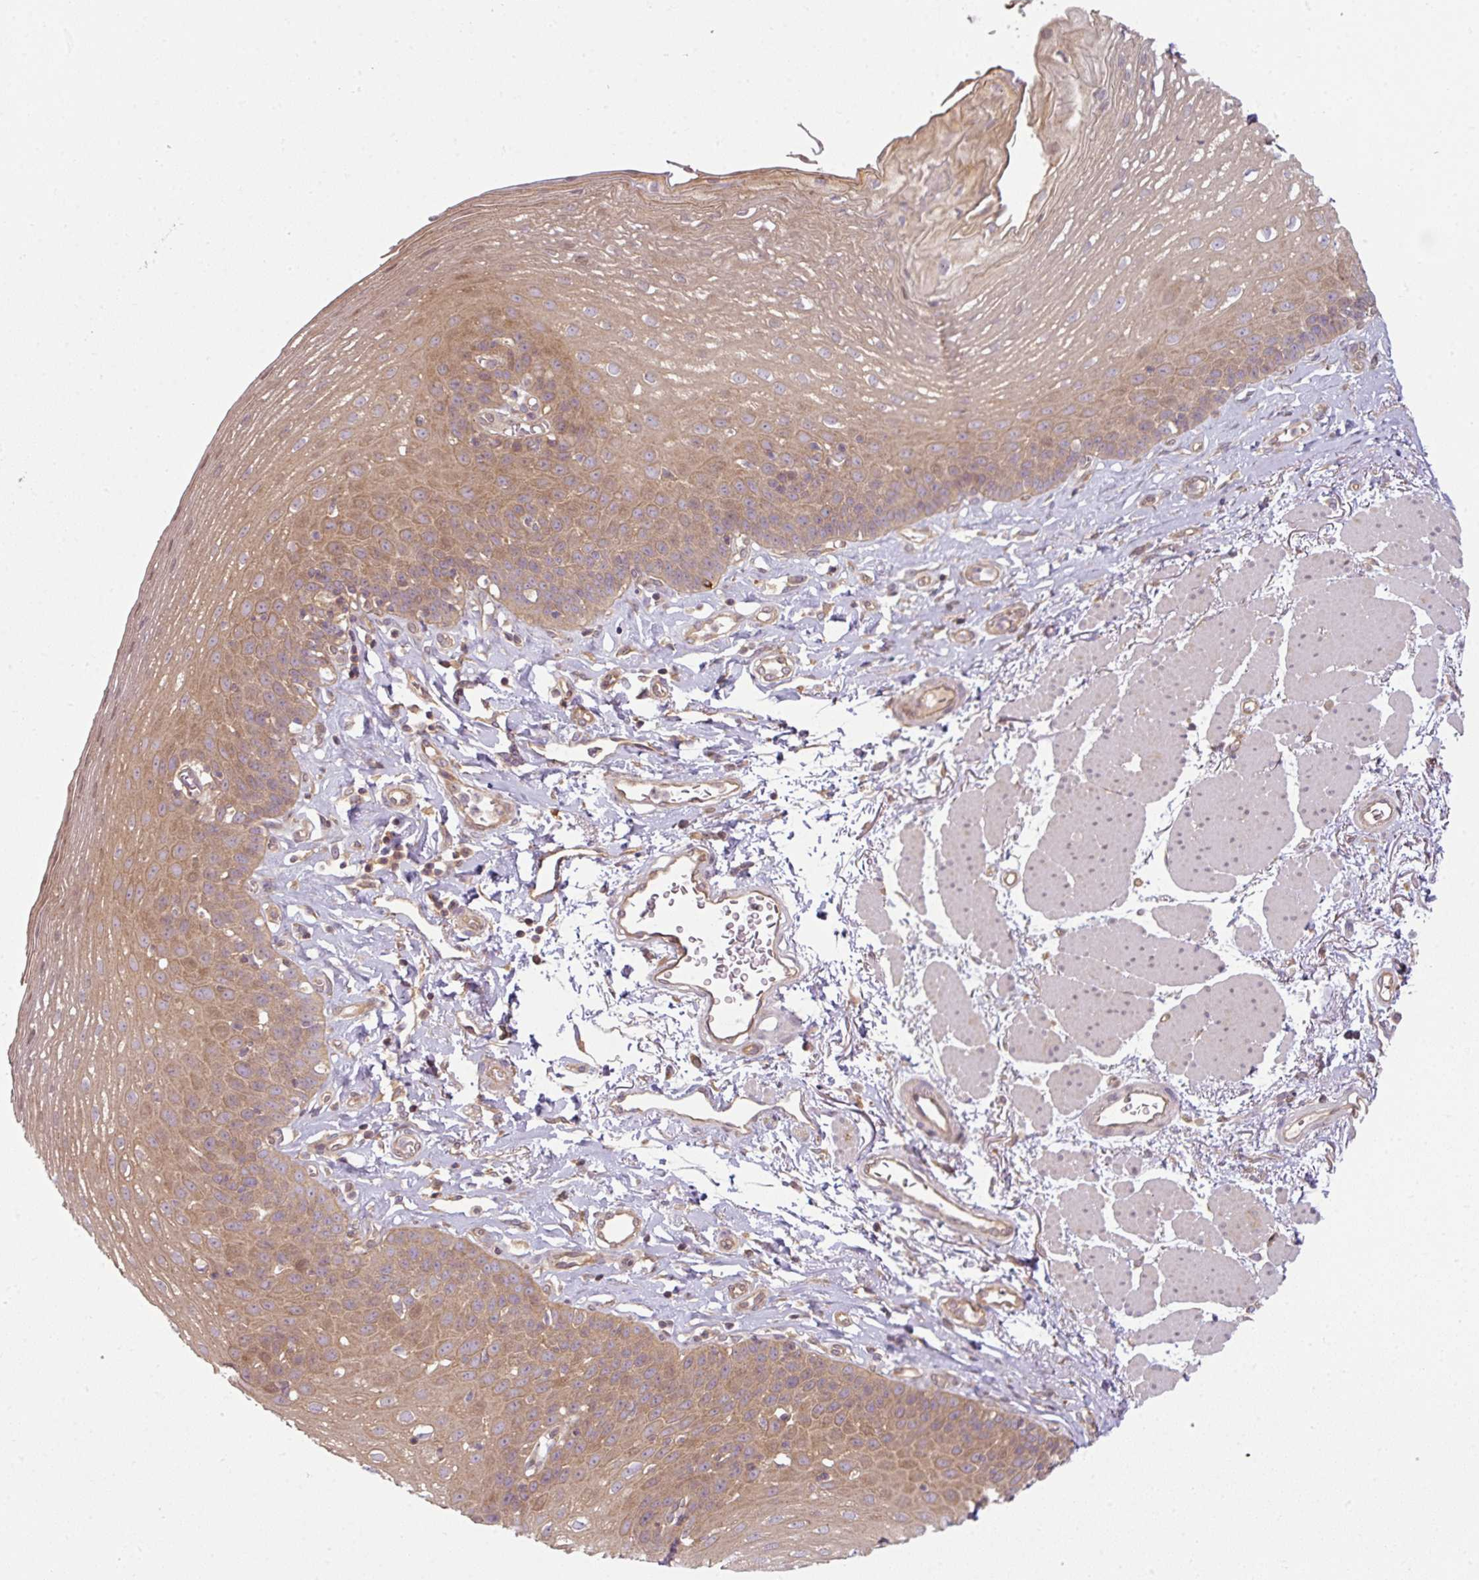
{"staining": {"intensity": "moderate", "quantity": ">75%", "location": "cytoplasmic/membranous"}, "tissue": "esophagus", "cell_type": "Squamous epithelial cells", "image_type": "normal", "snomed": [{"axis": "morphology", "description": "Normal tissue, NOS"}, {"axis": "topography", "description": "Esophagus"}], "caption": "A brown stain shows moderate cytoplasmic/membranous positivity of a protein in squamous epithelial cells of unremarkable esophagus. (DAB (3,3'-diaminobenzidine) = brown stain, brightfield microscopy at high magnification).", "gene": "RNF31", "patient": {"sex": "female", "age": 81}}